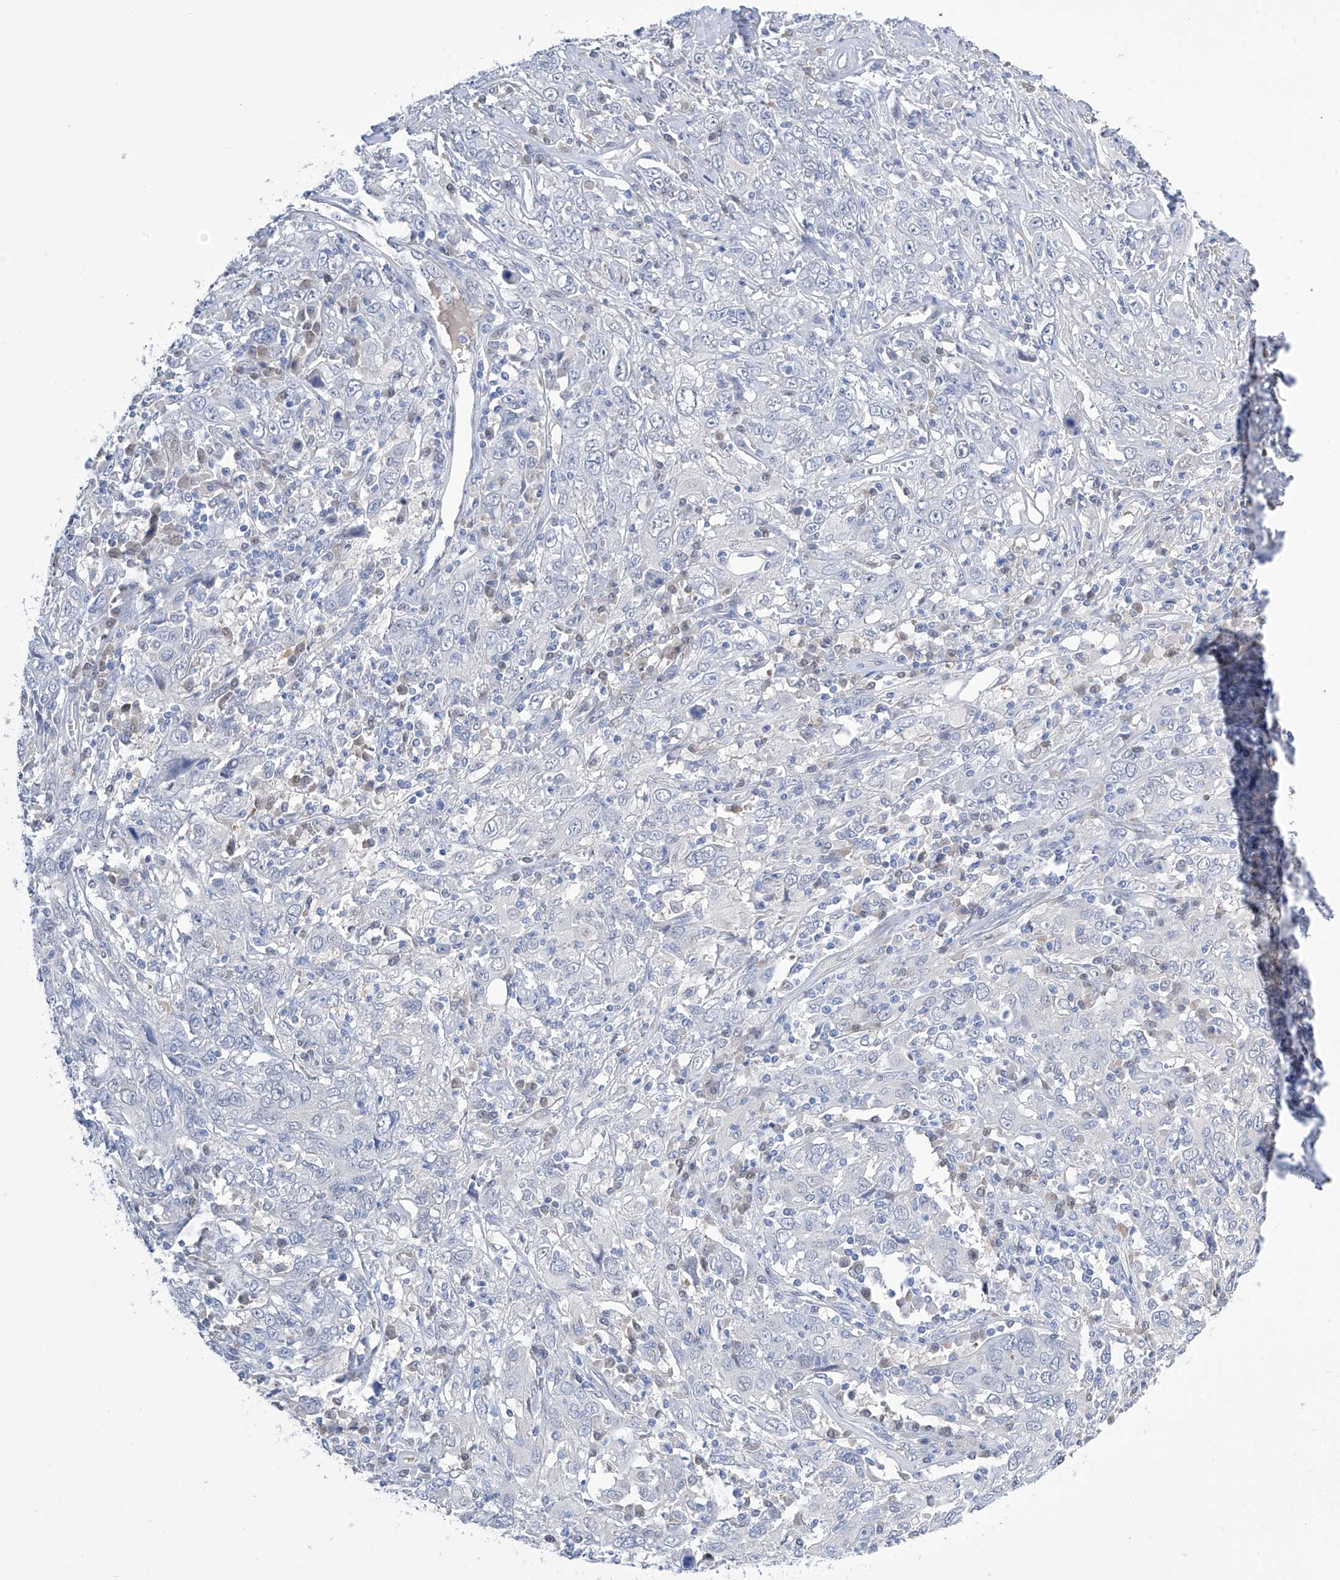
{"staining": {"intensity": "negative", "quantity": "none", "location": "none"}, "tissue": "cervical cancer", "cell_type": "Tumor cells", "image_type": "cancer", "snomed": [{"axis": "morphology", "description": "Squamous cell carcinoma, NOS"}, {"axis": "topography", "description": "Cervix"}], "caption": "High magnification brightfield microscopy of squamous cell carcinoma (cervical) stained with DAB (brown) and counterstained with hematoxylin (blue): tumor cells show no significant positivity.", "gene": "PGM3", "patient": {"sex": "female", "age": 46}}